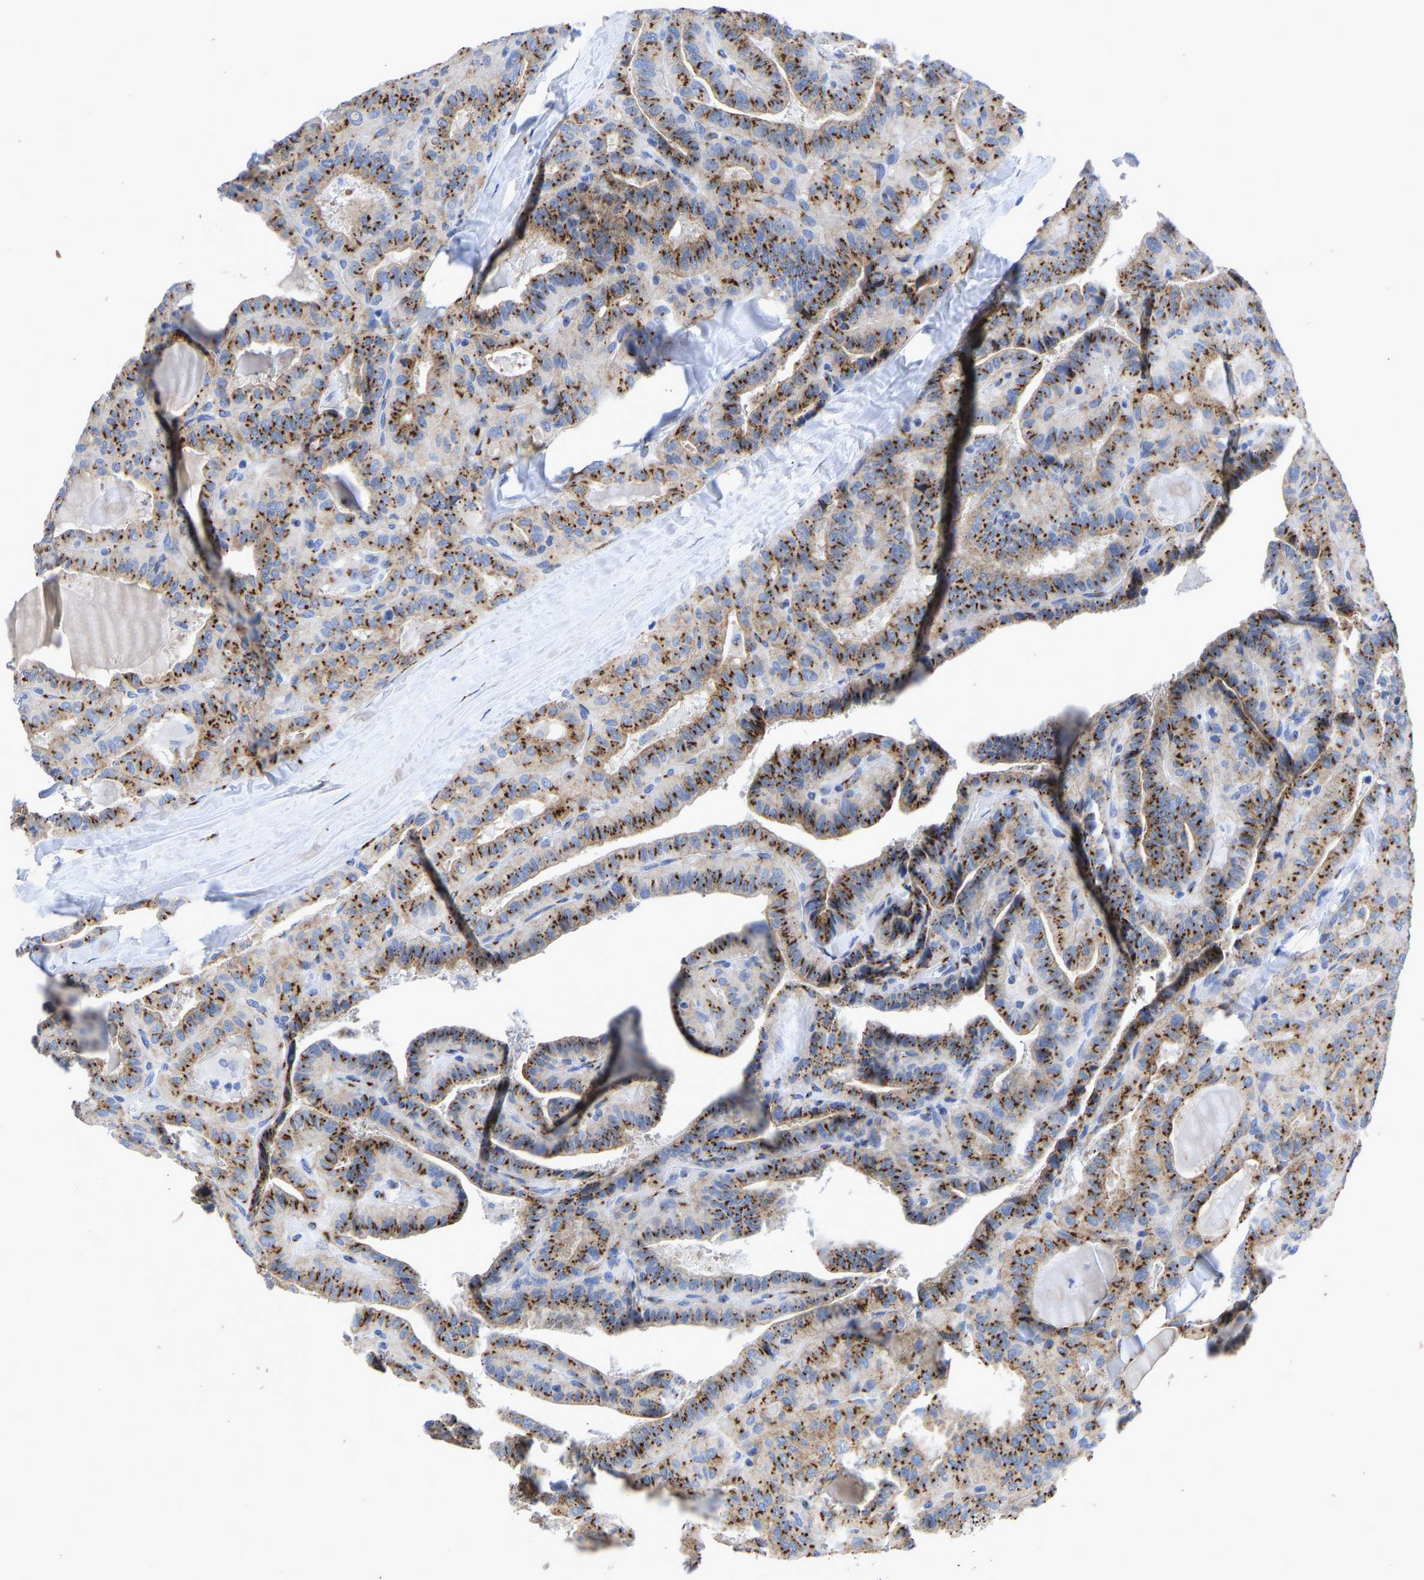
{"staining": {"intensity": "strong", "quantity": ">75%", "location": "cytoplasmic/membranous"}, "tissue": "thyroid cancer", "cell_type": "Tumor cells", "image_type": "cancer", "snomed": [{"axis": "morphology", "description": "Papillary adenocarcinoma, NOS"}, {"axis": "topography", "description": "Thyroid gland"}], "caption": "Protein staining reveals strong cytoplasmic/membranous staining in approximately >75% of tumor cells in thyroid papillary adenocarcinoma.", "gene": "TMEM87A", "patient": {"sex": "male", "age": 77}}